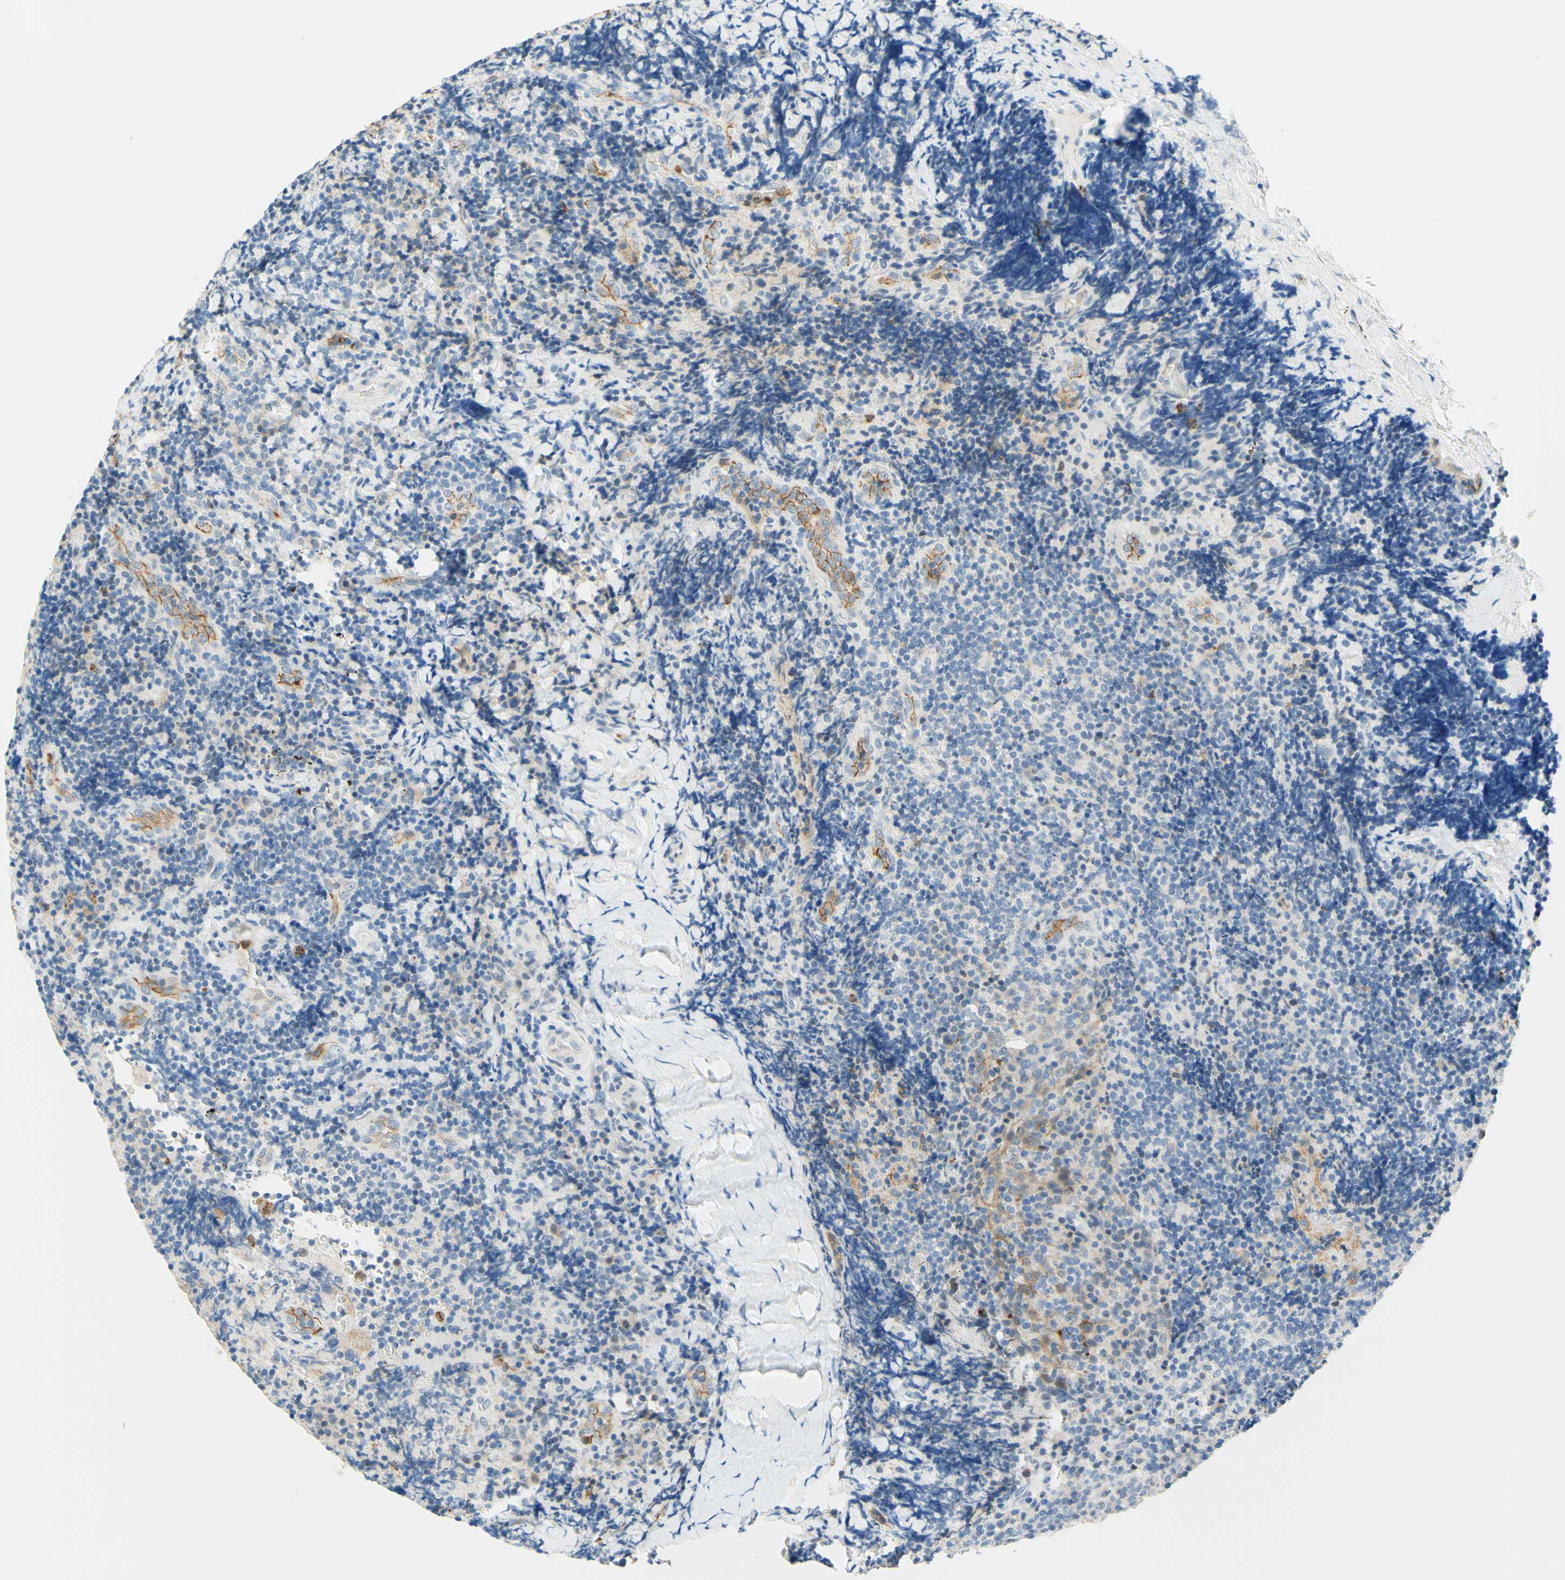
{"staining": {"intensity": "negative", "quantity": "none", "location": "none"}, "tissue": "lymphoma", "cell_type": "Tumor cells", "image_type": "cancer", "snomed": [{"axis": "morphology", "description": "Malignant lymphoma, non-Hodgkin's type, High grade"}, {"axis": "topography", "description": "Tonsil"}], "caption": "High-grade malignant lymphoma, non-Hodgkin's type was stained to show a protein in brown. There is no significant staining in tumor cells.", "gene": "TREM2", "patient": {"sex": "female", "age": 36}}